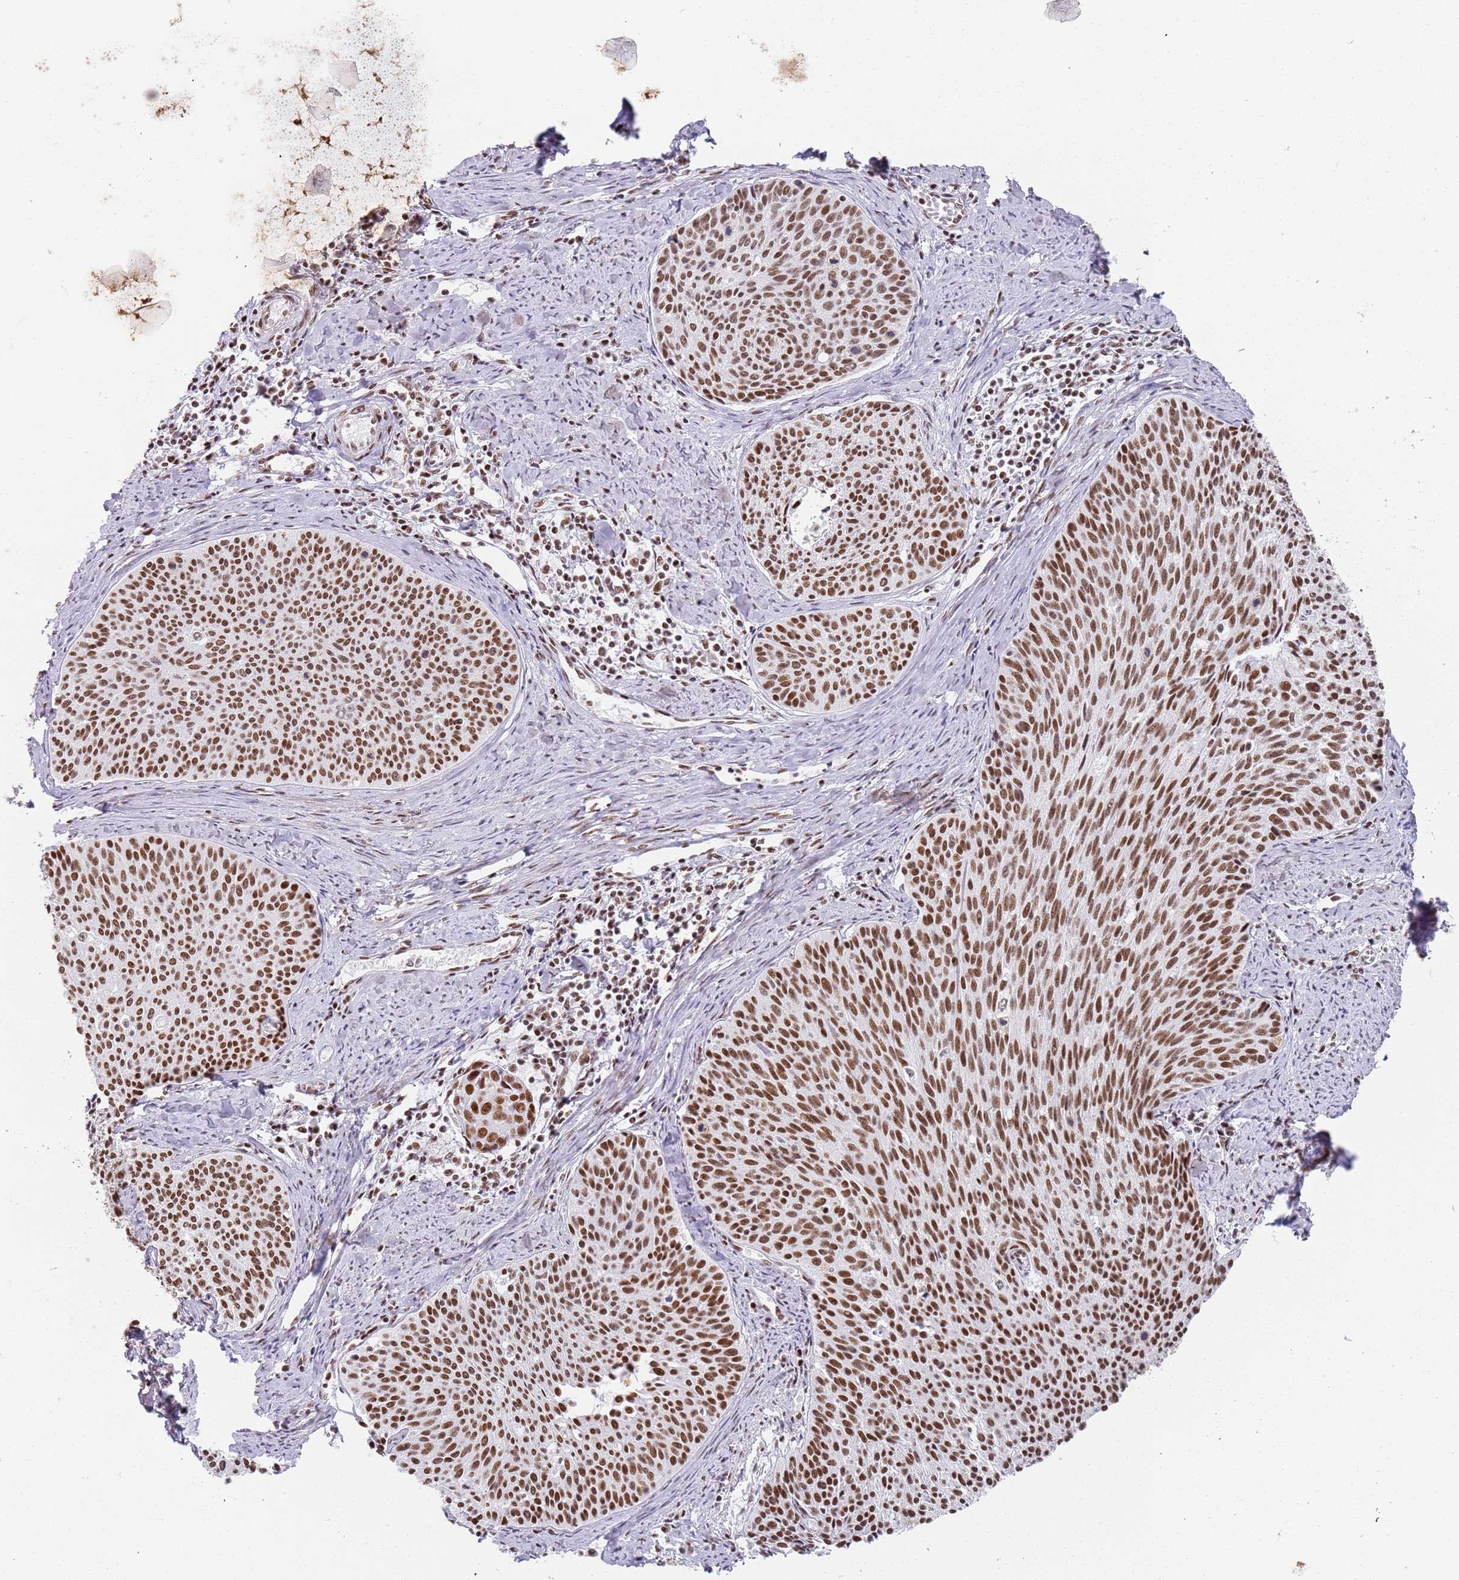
{"staining": {"intensity": "strong", "quantity": ">75%", "location": "nuclear"}, "tissue": "cervical cancer", "cell_type": "Tumor cells", "image_type": "cancer", "snomed": [{"axis": "morphology", "description": "Squamous cell carcinoma, NOS"}, {"axis": "topography", "description": "Cervix"}], "caption": "Immunohistochemical staining of cervical cancer shows high levels of strong nuclear expression in approximately >75% of tumor cells. (DAB IHC, brown staining for protein, blue staining for nuclei).", "gene": "AKAP8L", "patient": {"sex": "female", "age": 55}}